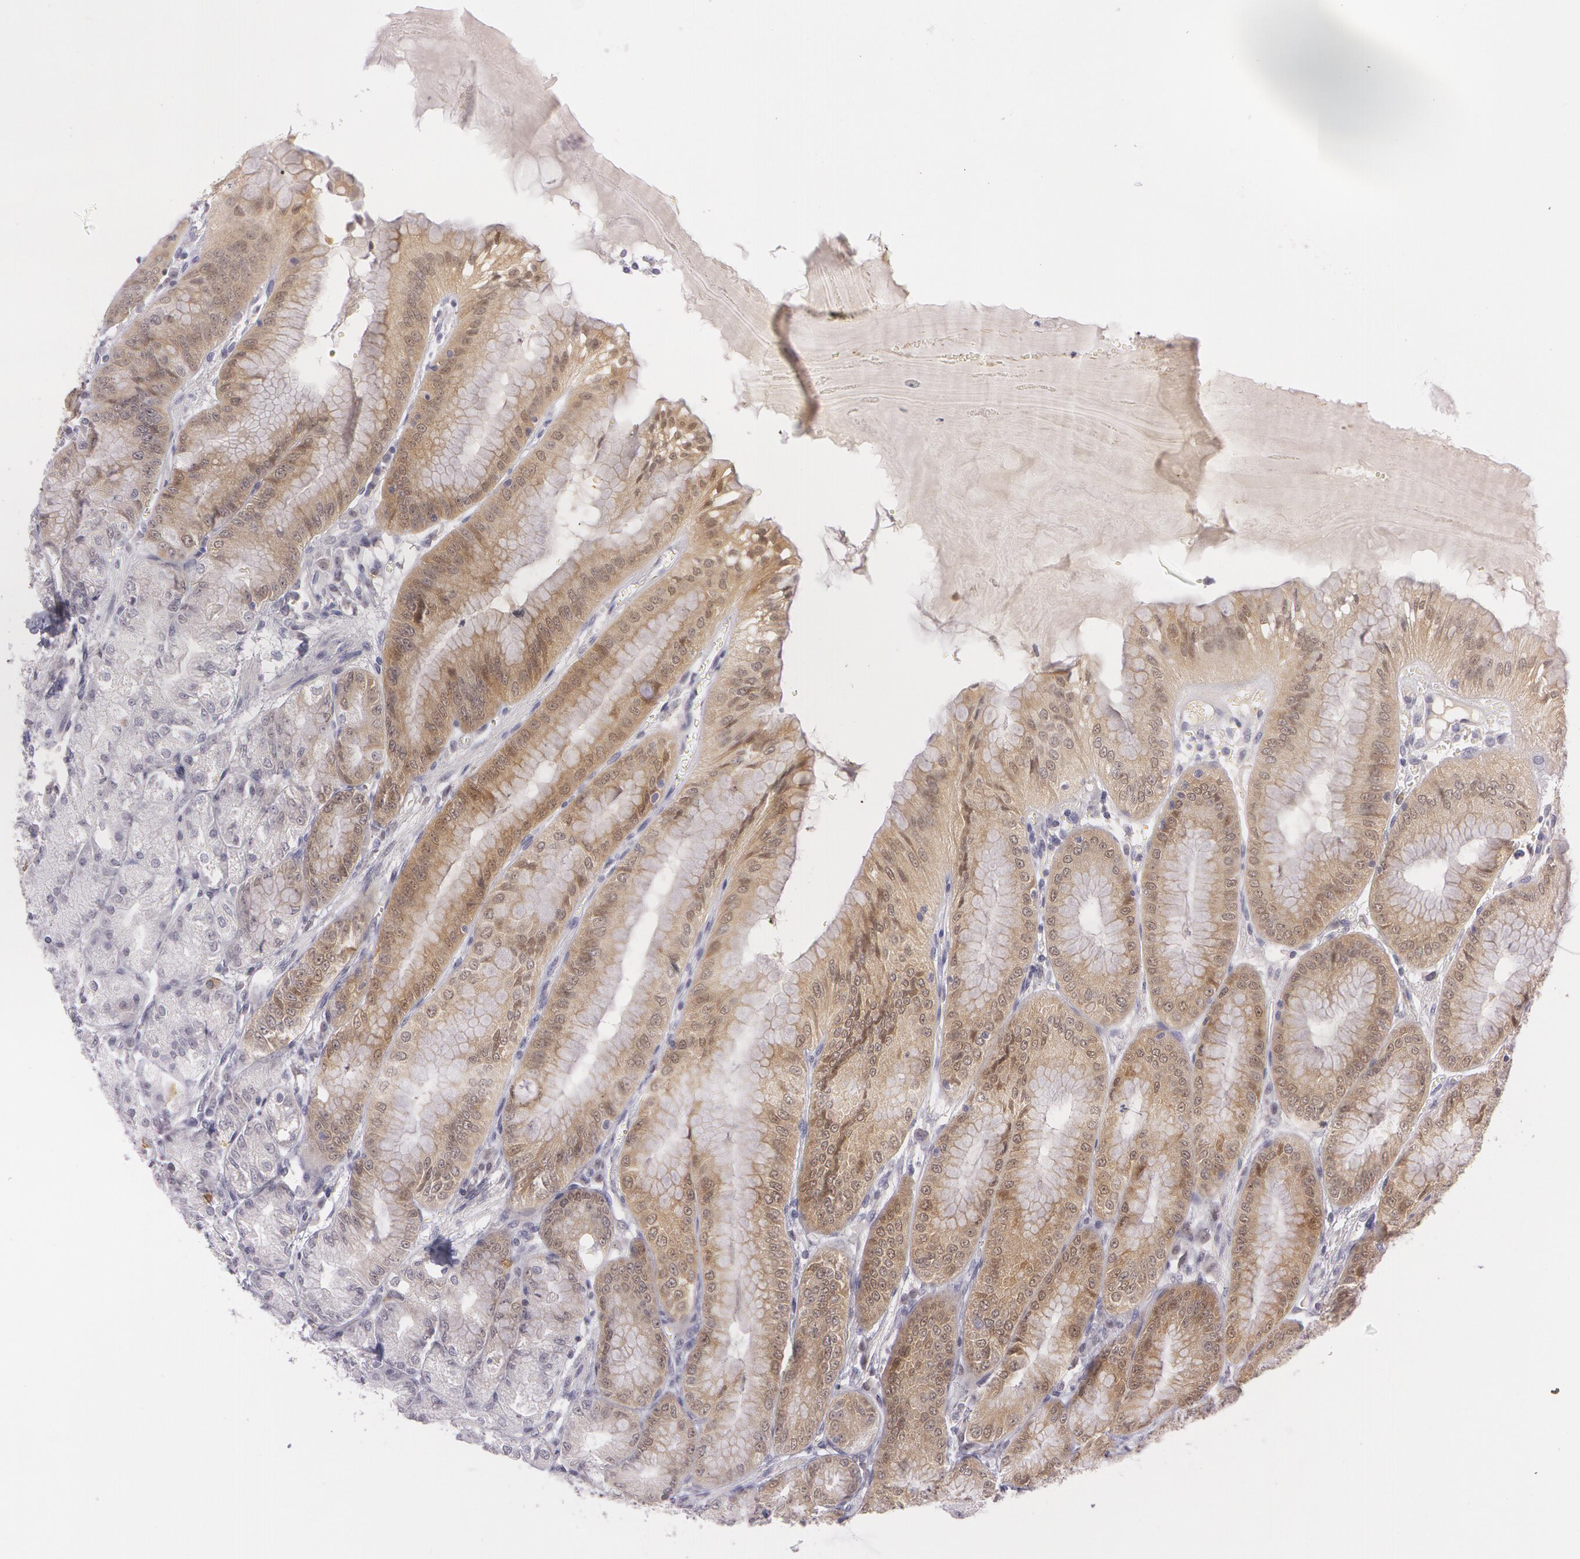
{"staining": {"intensity": "weak", "quantity": "25%-75%", "location": "cytoplasmic/membranous"}, "tissue": "stomach", "cell_type": "Glandular cells", "image_type": "normal", "snomed": [{"axis": "morphology", "description": "Normal tissue, NOS"}, {"axis": "topography", "description": "Stomach, lower"}], "caption": "This photomicrograph demonstrates immunohistochemistry staining of unremarkable human stomach, with low weak cytoplasmic/membranous staining in approximately 25%-75% of glandular cells.", "gene": "IL1RN", "patient": {"sex": "male", "age": 71}}